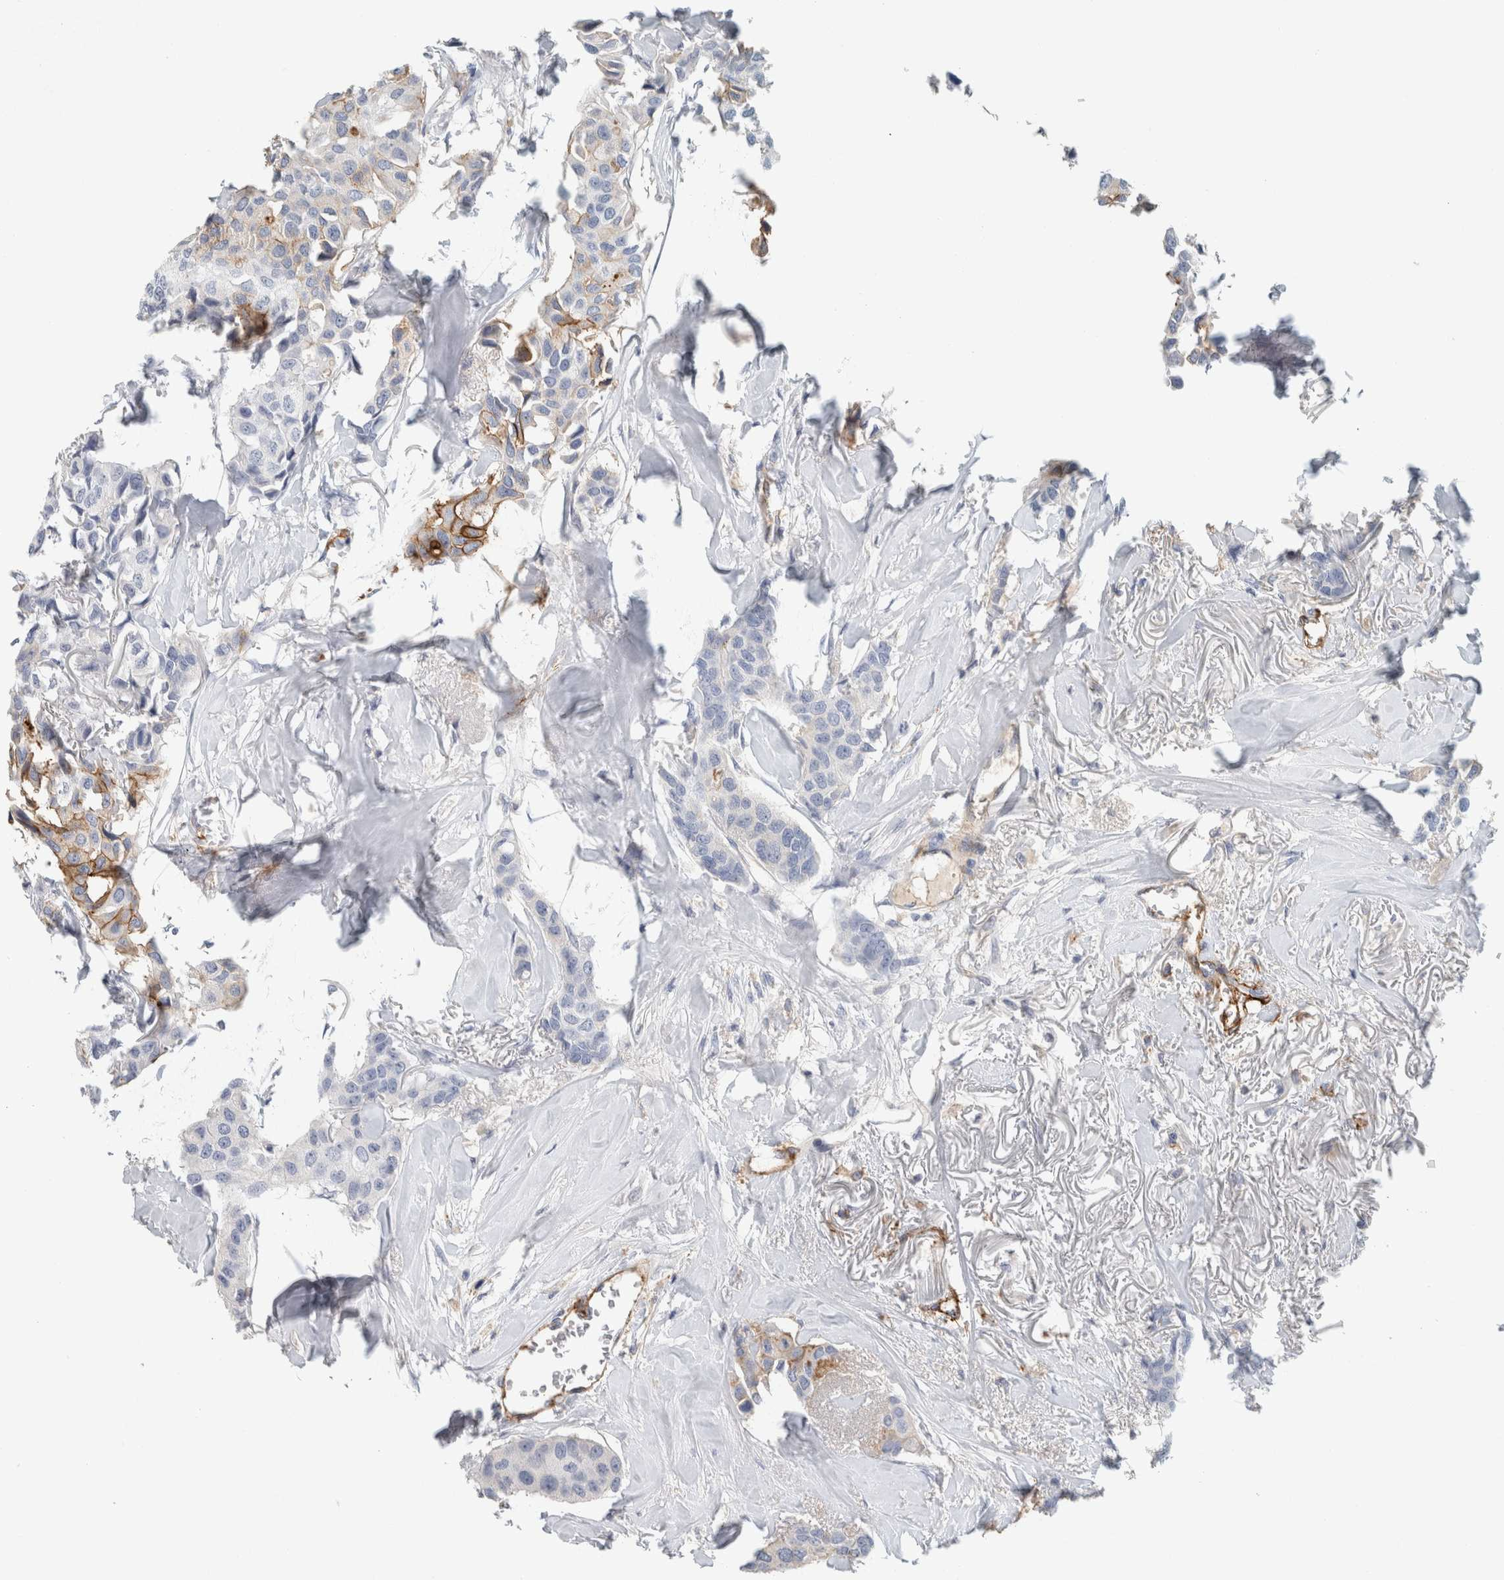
{"staining": {"intensity": "moderate", "quantity": "<25%", "location": "cytoplasmic/membranous"}, "tissue": "breast cancer", "cell_type": "Tumor cells", "image_type": "cancer", "snomed": [{"axis": "morphology", "description": "Duct carcinoma"}, {"axis": "topography", "description": "Breast"}], "caption": "Tumor cells exhibit low levels of moderate cytoplasmic/membranous expression in about <25% of cells in invasive ductal carcinoma (breast).", "gene": "CD36", "patient": {"sex": "female", "age": 80}}